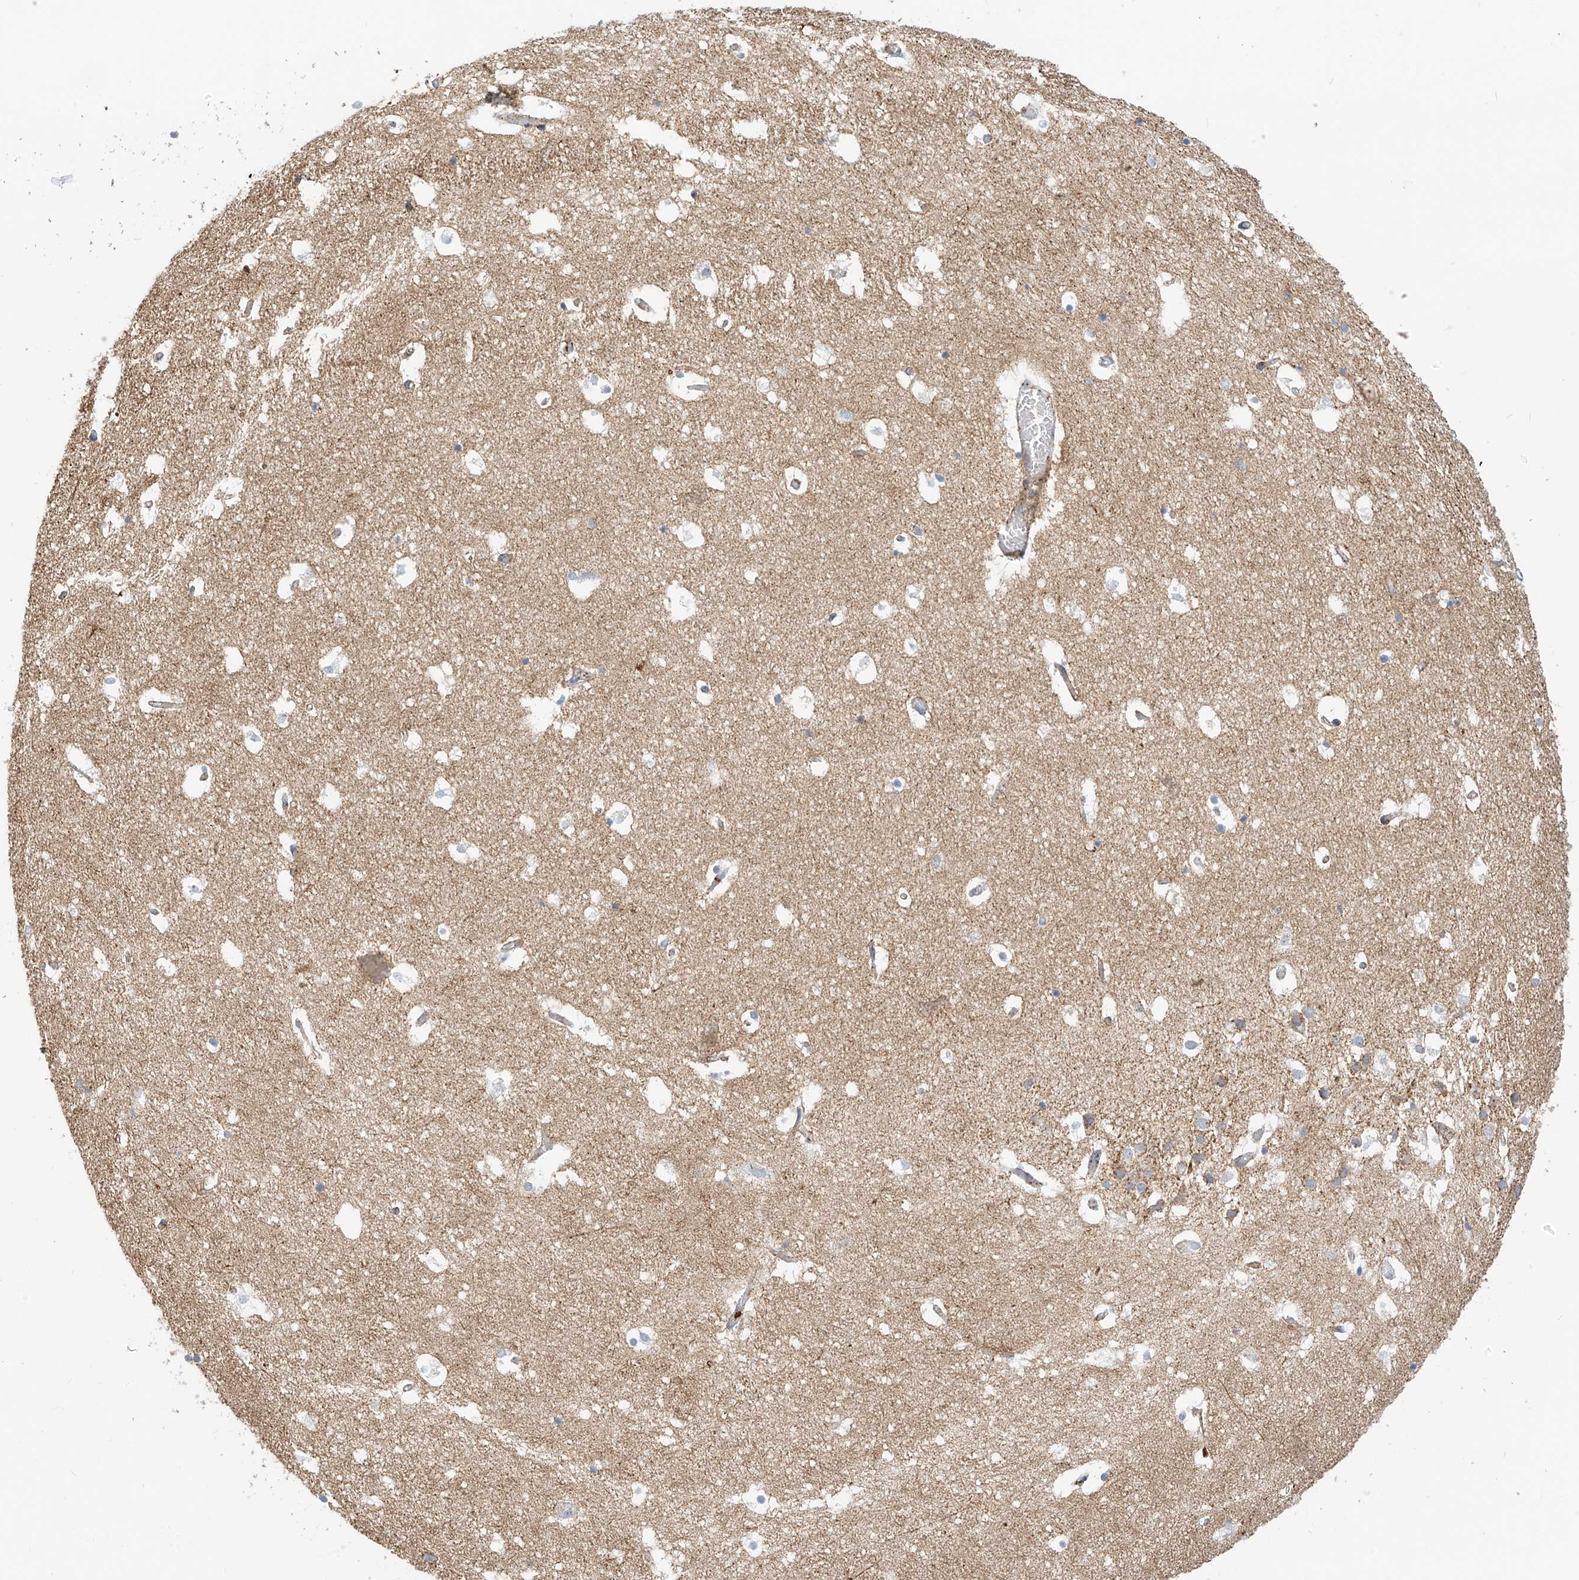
{"staining": {"intensity": "moderate", "quantity": "<25%", "location": "cytoplasmic/membranous"}, "tissue": "hippocampus", "cell_type": "Glial cells", "image_type": "normal", "snomed": [{"axis": "morphology", "description": "Normal tissue, NOS"}, {"axis": "topography", "description": "Hippocampus"}], "caption": "Moderate cytoplasmic/membranous staining for a protein is seen in about <25% of glial cells of benign hippocampus using IHC.", "gene": "TXNDC9", "patient": {"sex": "female", "age": 52}}